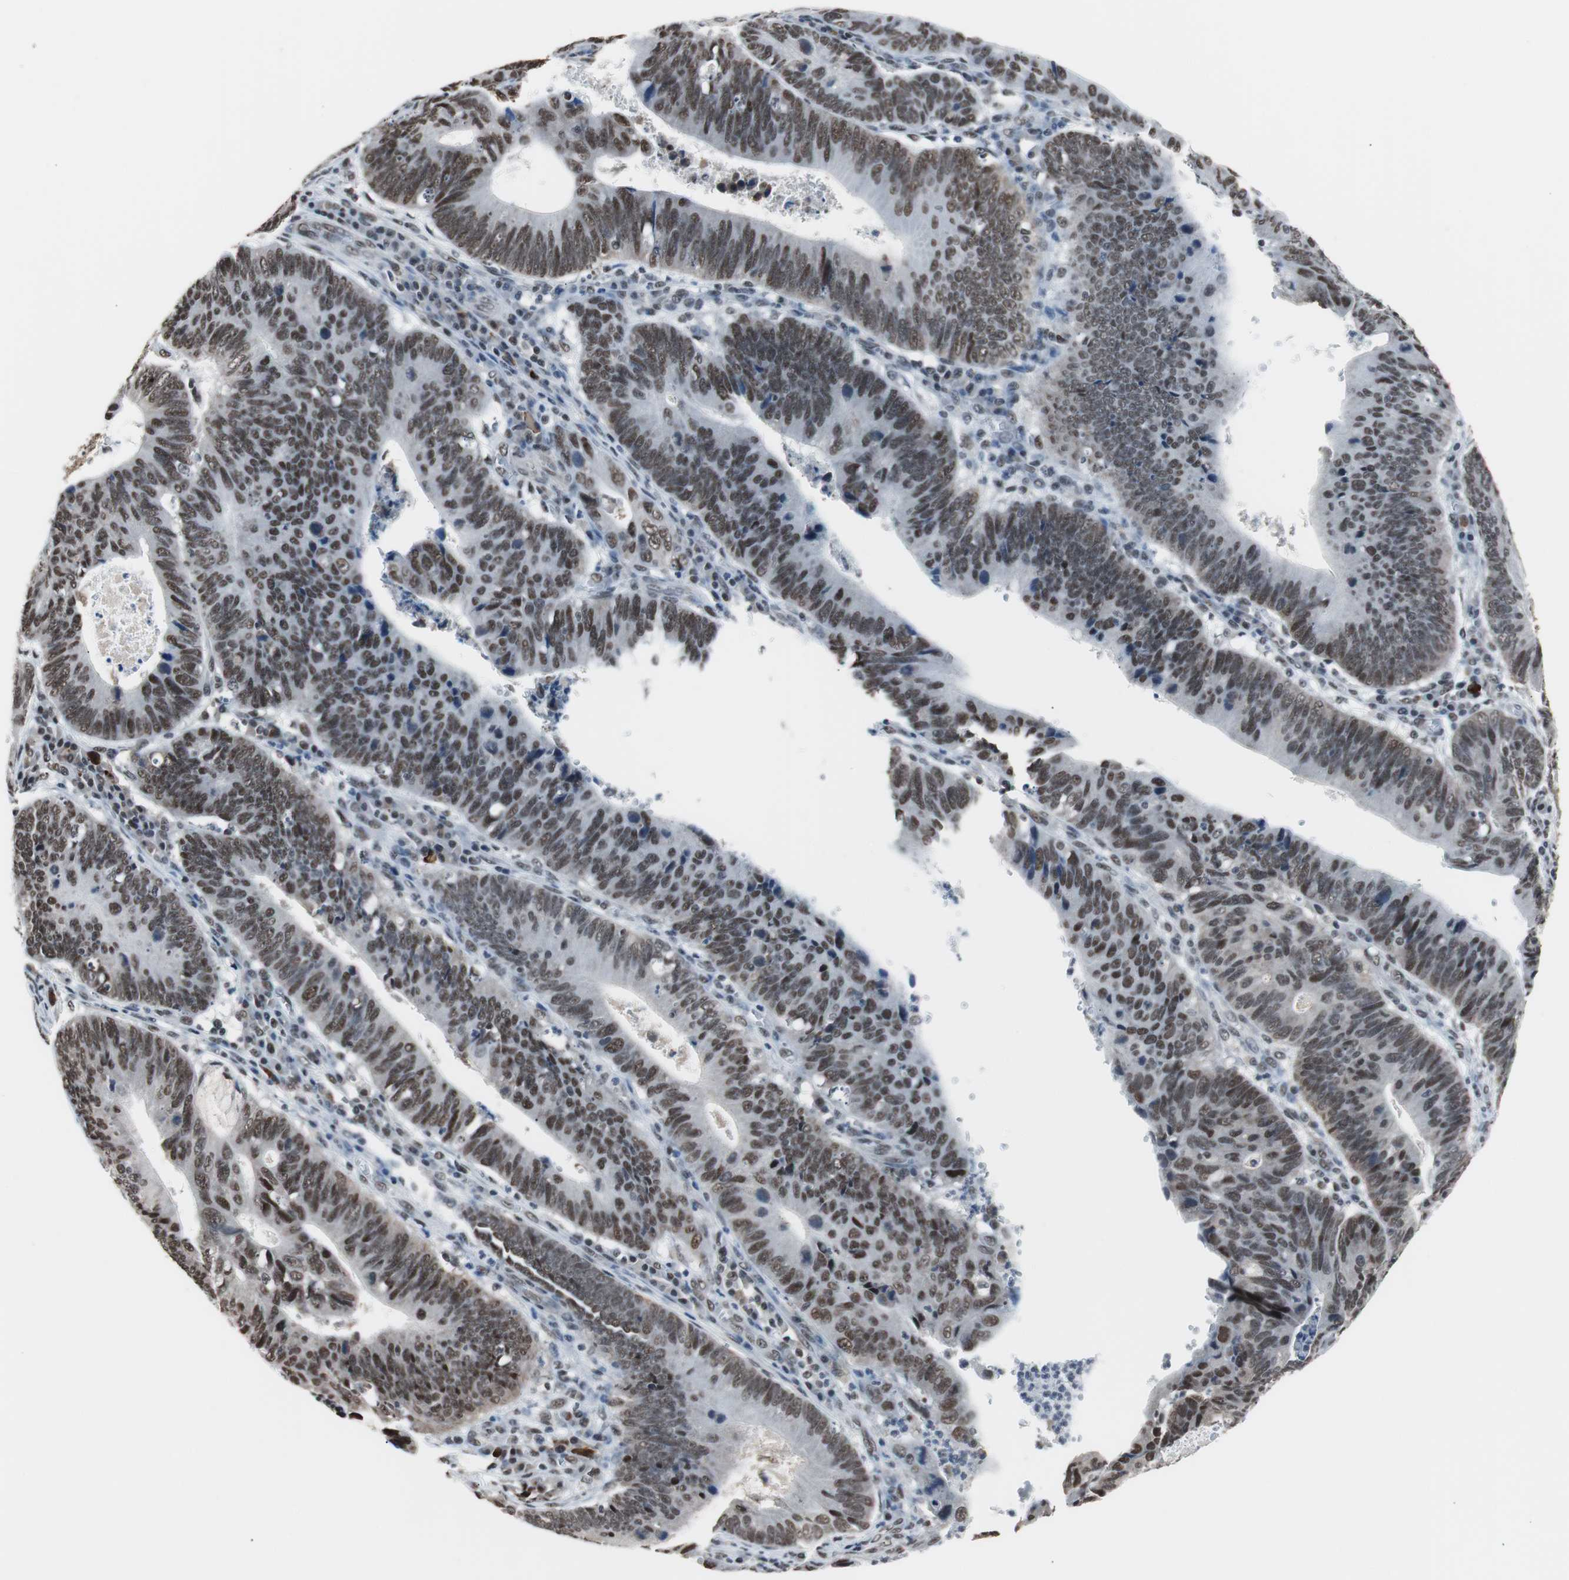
{"staining": {"intensity": "strong", "quantity": ">75%", "location": "nuclear"}, "tissue": "stomach cancer", "cell_type": "Tumor cells", "image_type": "cancer", "snomed": [{"axis": "morphology", "description": "Adenocarcinoma, NOS"}, {"axis": "topography", "description": "Stomach"}], "caption": "The photomicrograph demonstrates staining of stomach cancer, revealing strong nuclear protein expression (brown color) within tumor cells.", "gene": "TAF7", "patient": {"sex": "male", "age": 59}}